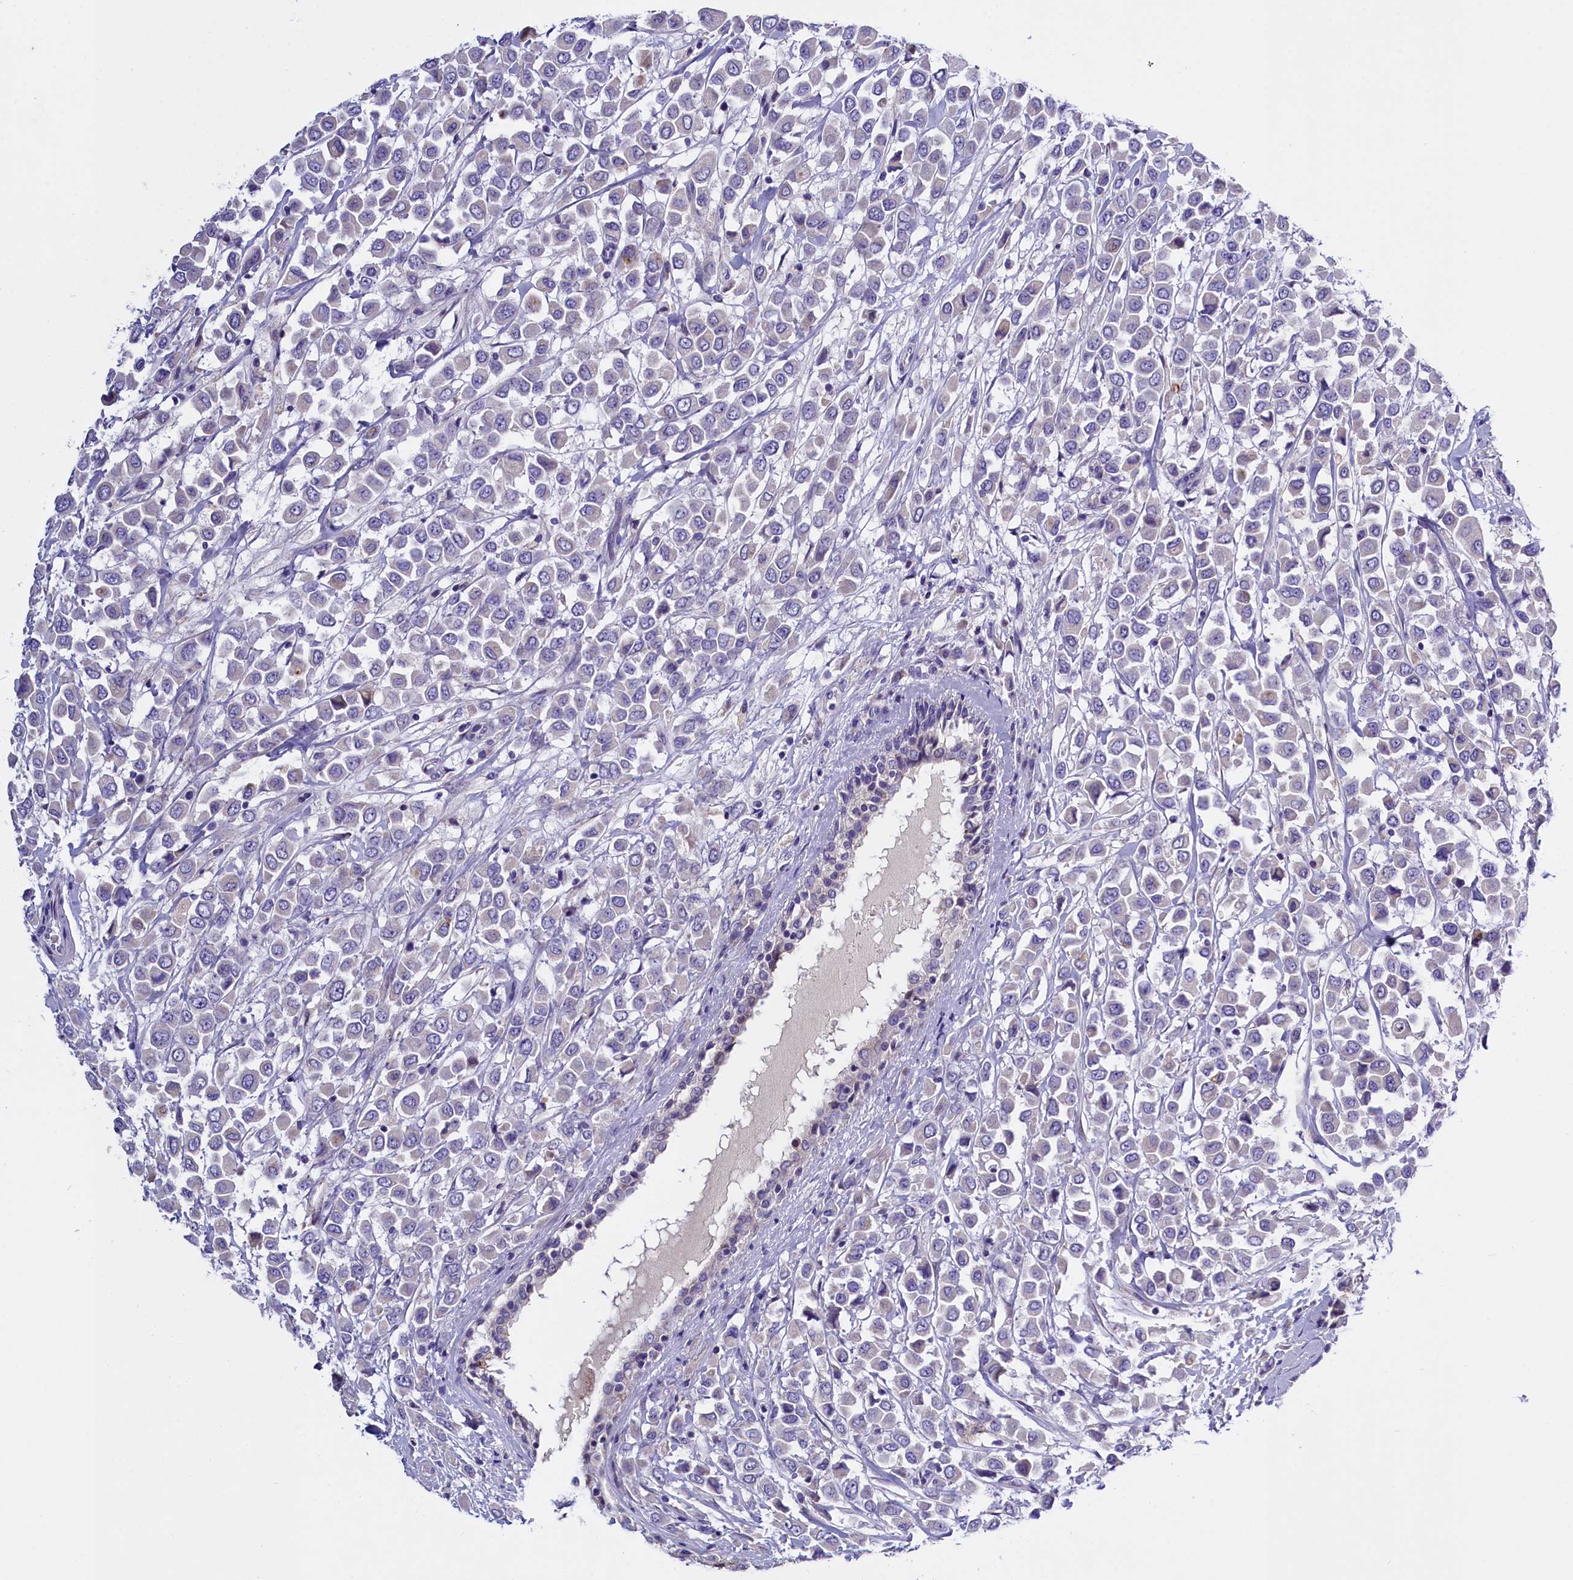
{"staining": {"intensity": "negative", "quantity": "none", "location": "none"}, "tissue": "breast cancer", "cell_type": "Tumor cells", "image_type": "cancer", "snomed": [{"axis": "morphology", "description": "Duct carcinoma"}, {"axis": "topography", "description": "Breast"}], "caption": "Immunohistochemistry (IHC) photomicrograph of invasive ductal carcinoma (breast) stained for a protein (brown), which exhibits no expression in tumor cells.", "gene": "RTTN", "patient": {"sex": "female", "age": 61}}